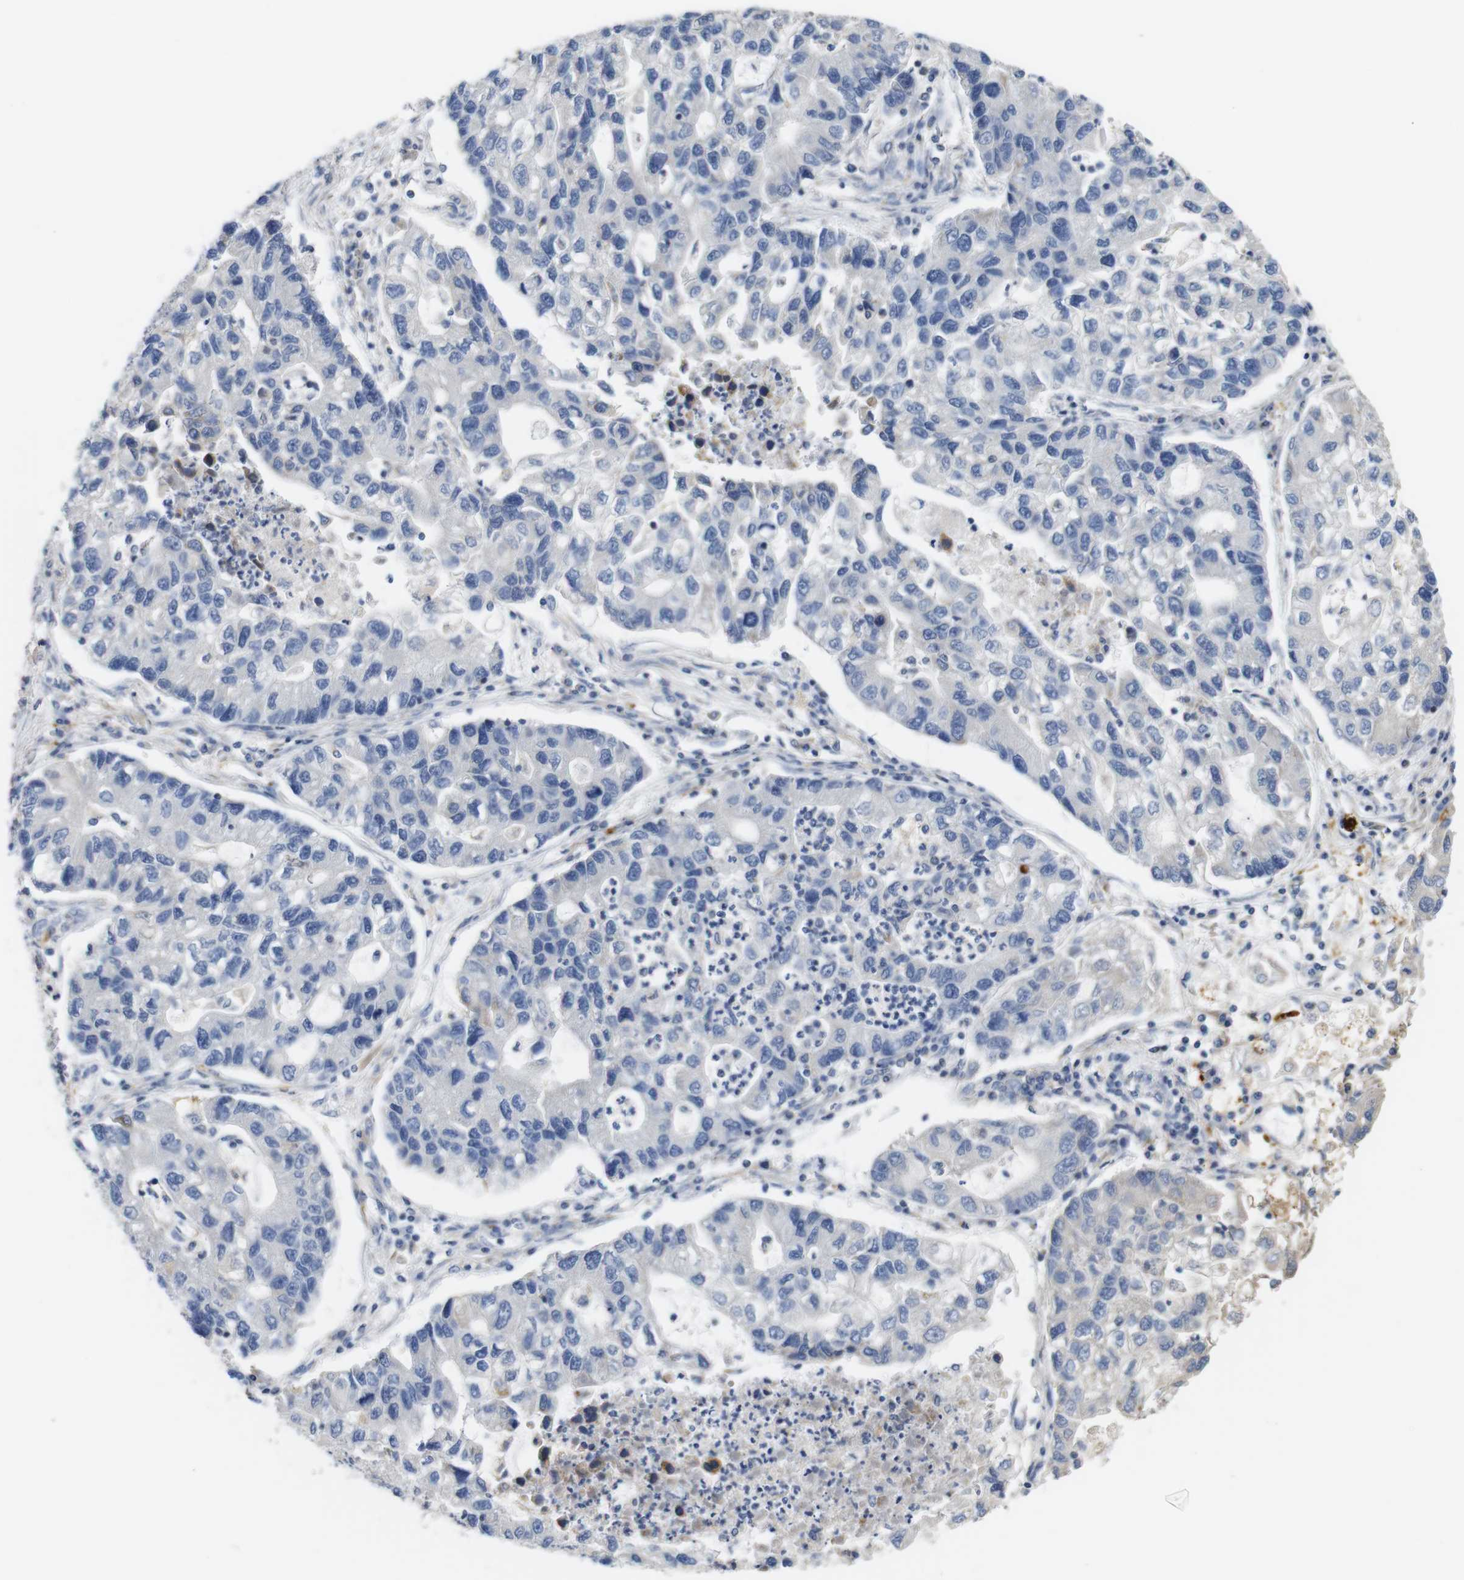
{"staining": {"intensity": "negative", "quantity": "none", "location": "none"}, "tissue": "lung cancer", "cell_type": "Tumor cells", "image_type": "cancer", "snomed": [{"axis": "morphology", "description": "Adenocarcinoma, NOS"}, {"axis": "topography", "description": "Lung"}], "caption": "A histopathology image of human adenocarcinoma (lung) is negative for staining in tumor cells. (DAB (3,3'-diaminobenzidine) immunohistochemistry, high magnification).", "gene": "OTOF", "patient": {"sex": "female", "age": 51}}